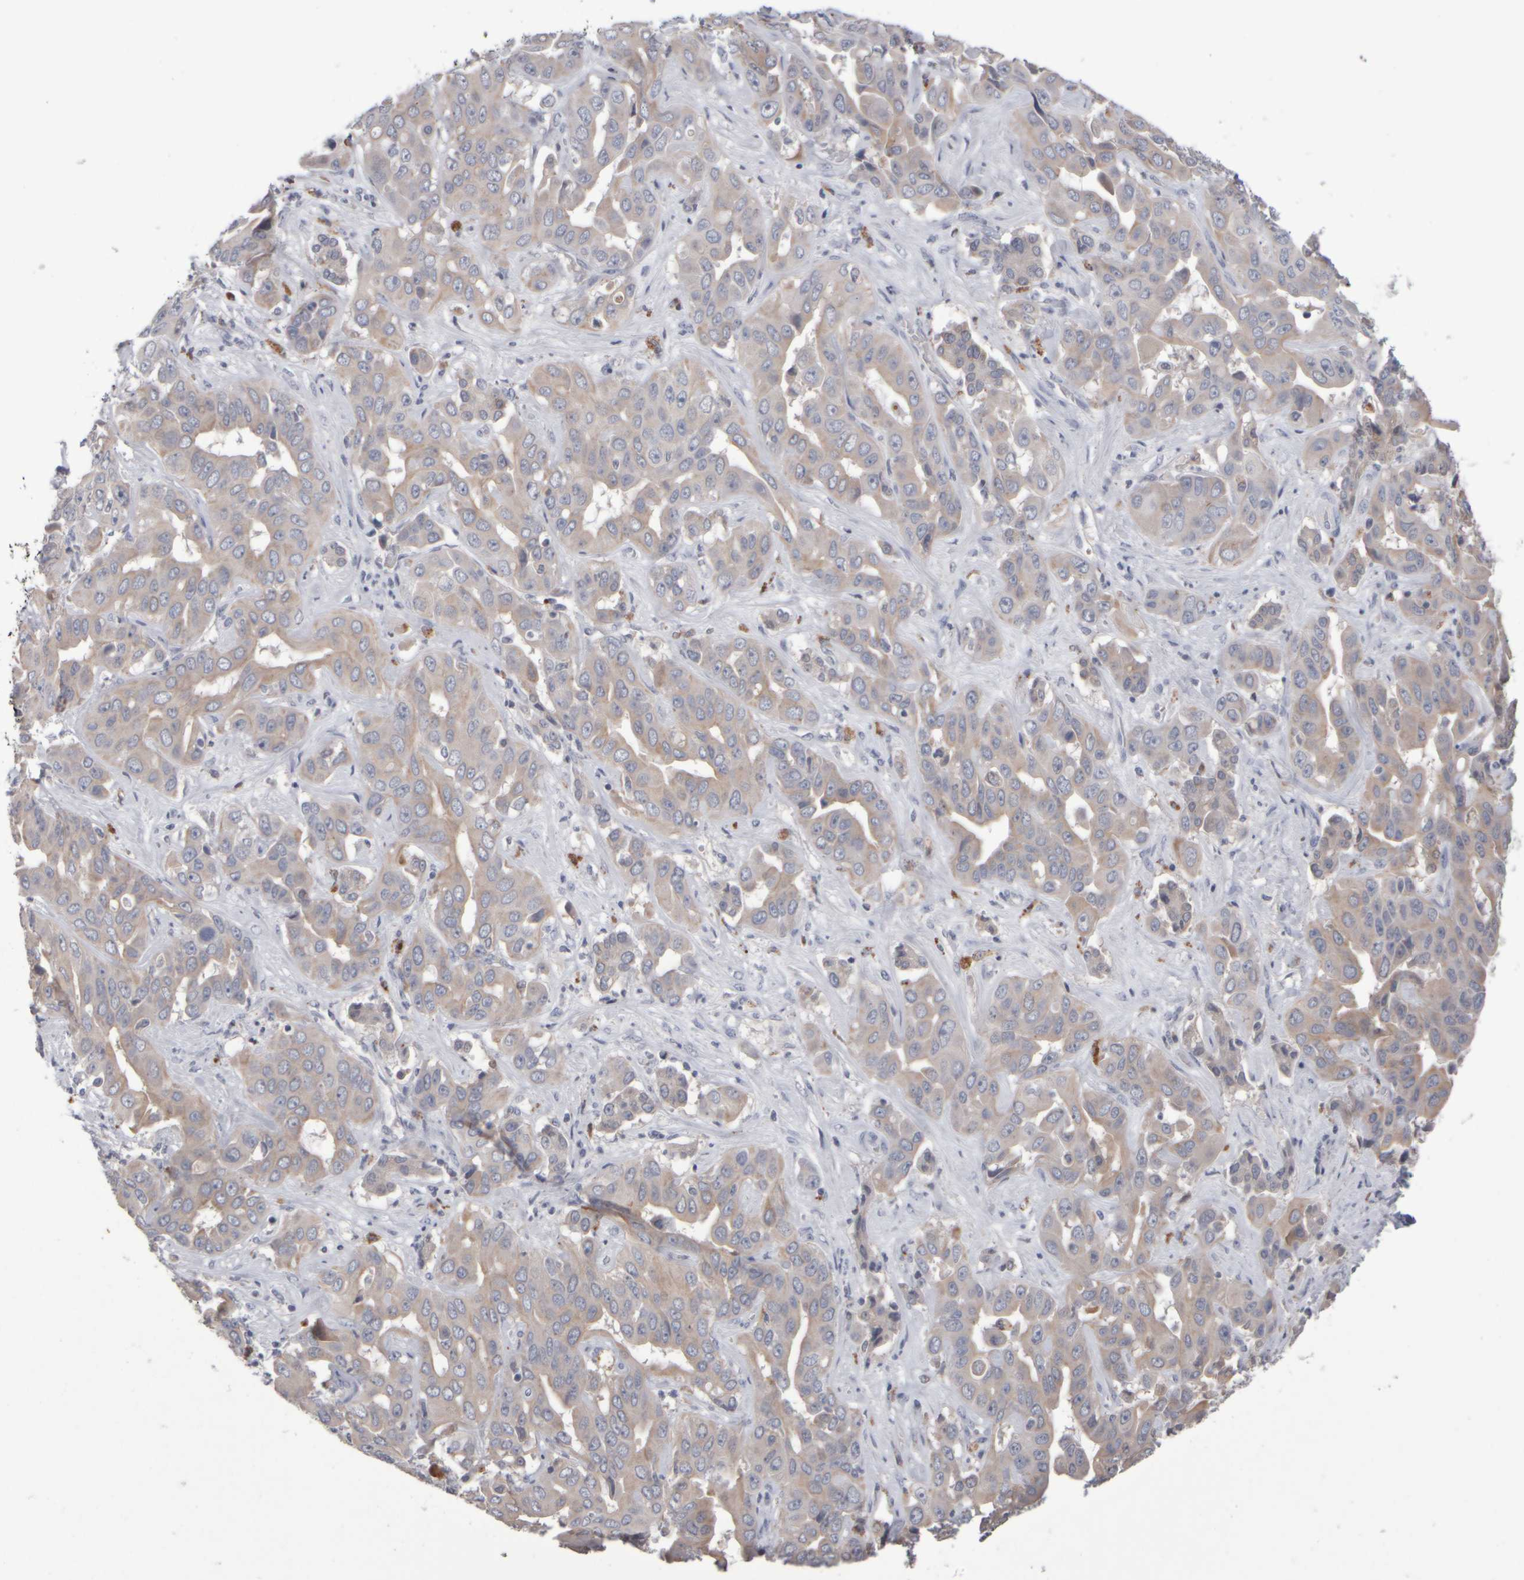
{"staining": {"intensity": "weak", "quantity": ">75%", "location": "cytoplasmic/membranous"}, "tissue": "liver cancer", "cell_type": "Tumor cells", "image_type": "cancer", "snomed": [{"axis": "morphology", "description": "Cholangiocarcinoma"}, {"axis": "topography", "description": "Liver"}], "caption": "Human liver cancer stained with a brown dye demonstrates weak cytoplasmic/membranous positive expression in about >75% of tumor cells.", "gene": "EPHX2", "patient": {"sex": "female", "age": 52}}